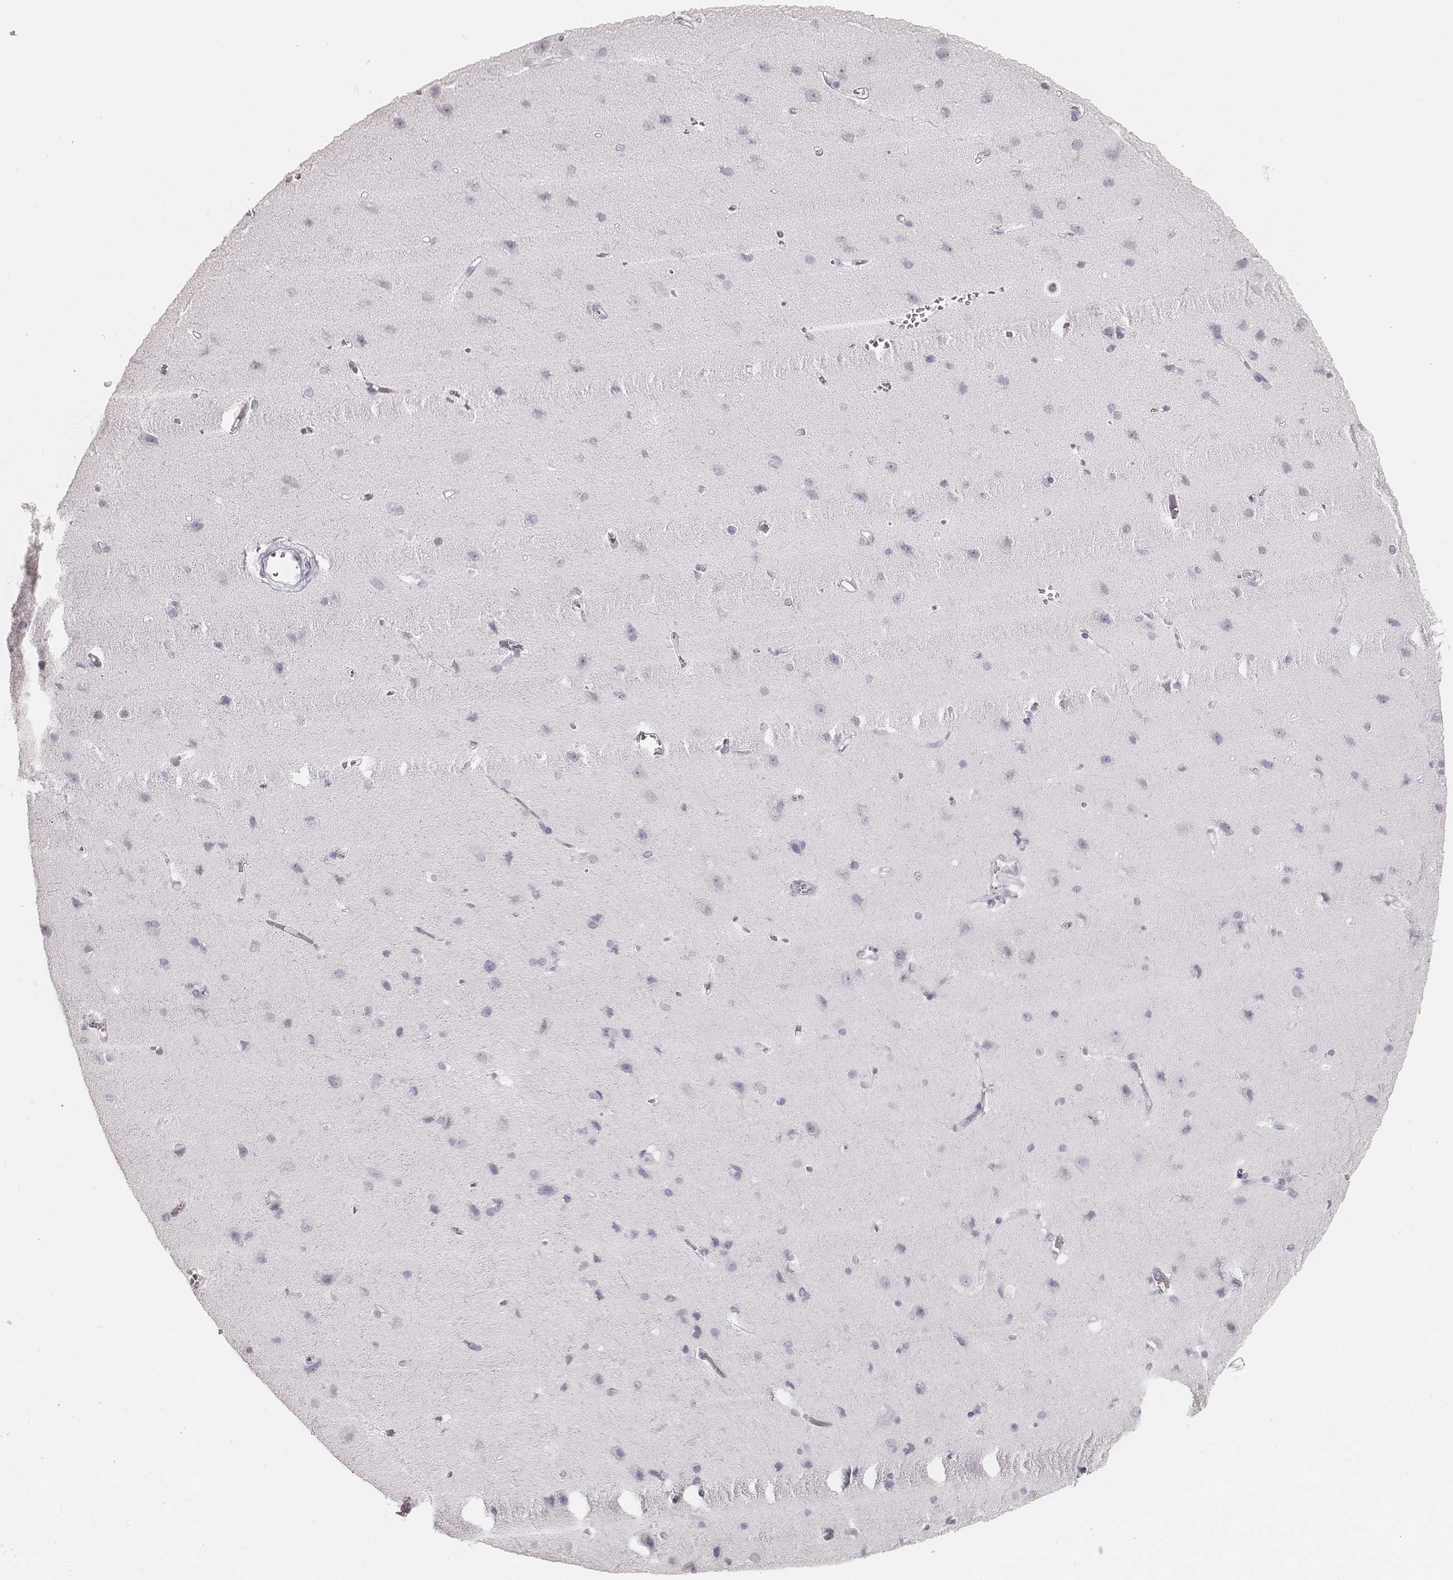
{"staining": {"intensity": "negative", "quantity": "none", "location": "none"}, "tissue": "cerebral cortex", "cell_type": "Endothelial cells", "image_type": "normal", "snomed": [{"axis": "morphology", "description": "Normal tissue, NOS"}, {"axis": "topography", "description": "Cerebral cortex"}], "caption": "Photomicrograph shows no protein expression in endothelial cells of normal cerebral cortex. (DAB (3,3'-diaminobenzidine) immunohistochemistry visualized using brightfield microscopy, high magnification).", "gene": "KRT34", "patient": {"sex": "male", "age": 37}}